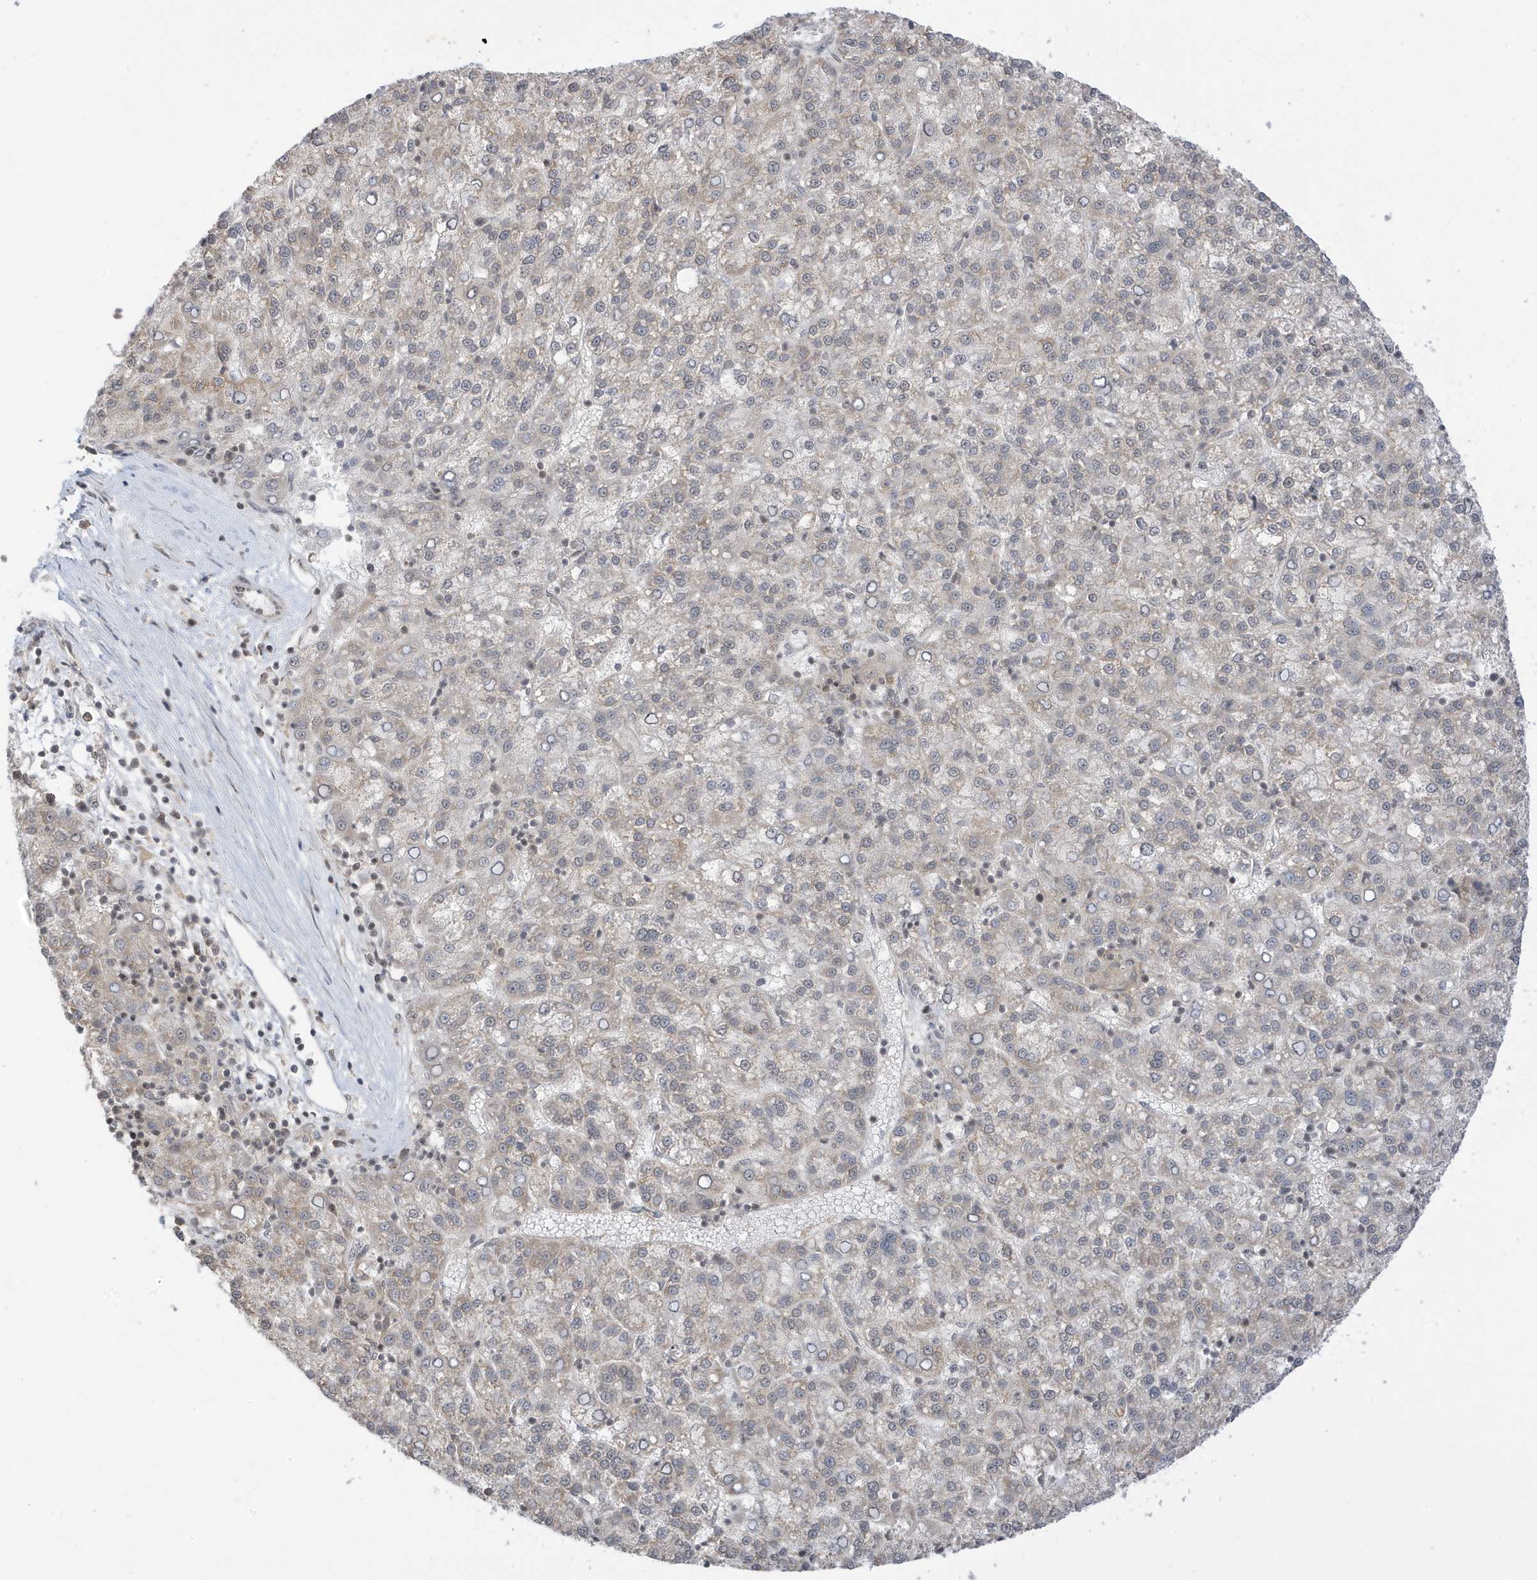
{"staining": {"intensity": "weak", "quantity": "<25%", "location": "nuclear"}, "tissue": "liver cancer", "cell_type": "Tumor cells", "image_type": "cancer", "snomed": [{"axis": "morphology", "description": "Carcinoma, Hepatocellular, NOS"}, {"axis": "topography", "description": "Liver"}], "caption": "Tumor cells are negative for brown protein staining in liver cancer (hepatocellular carcinoma).", "gene": "TAB3", "patient": {"sex": "female", "age": 58}}